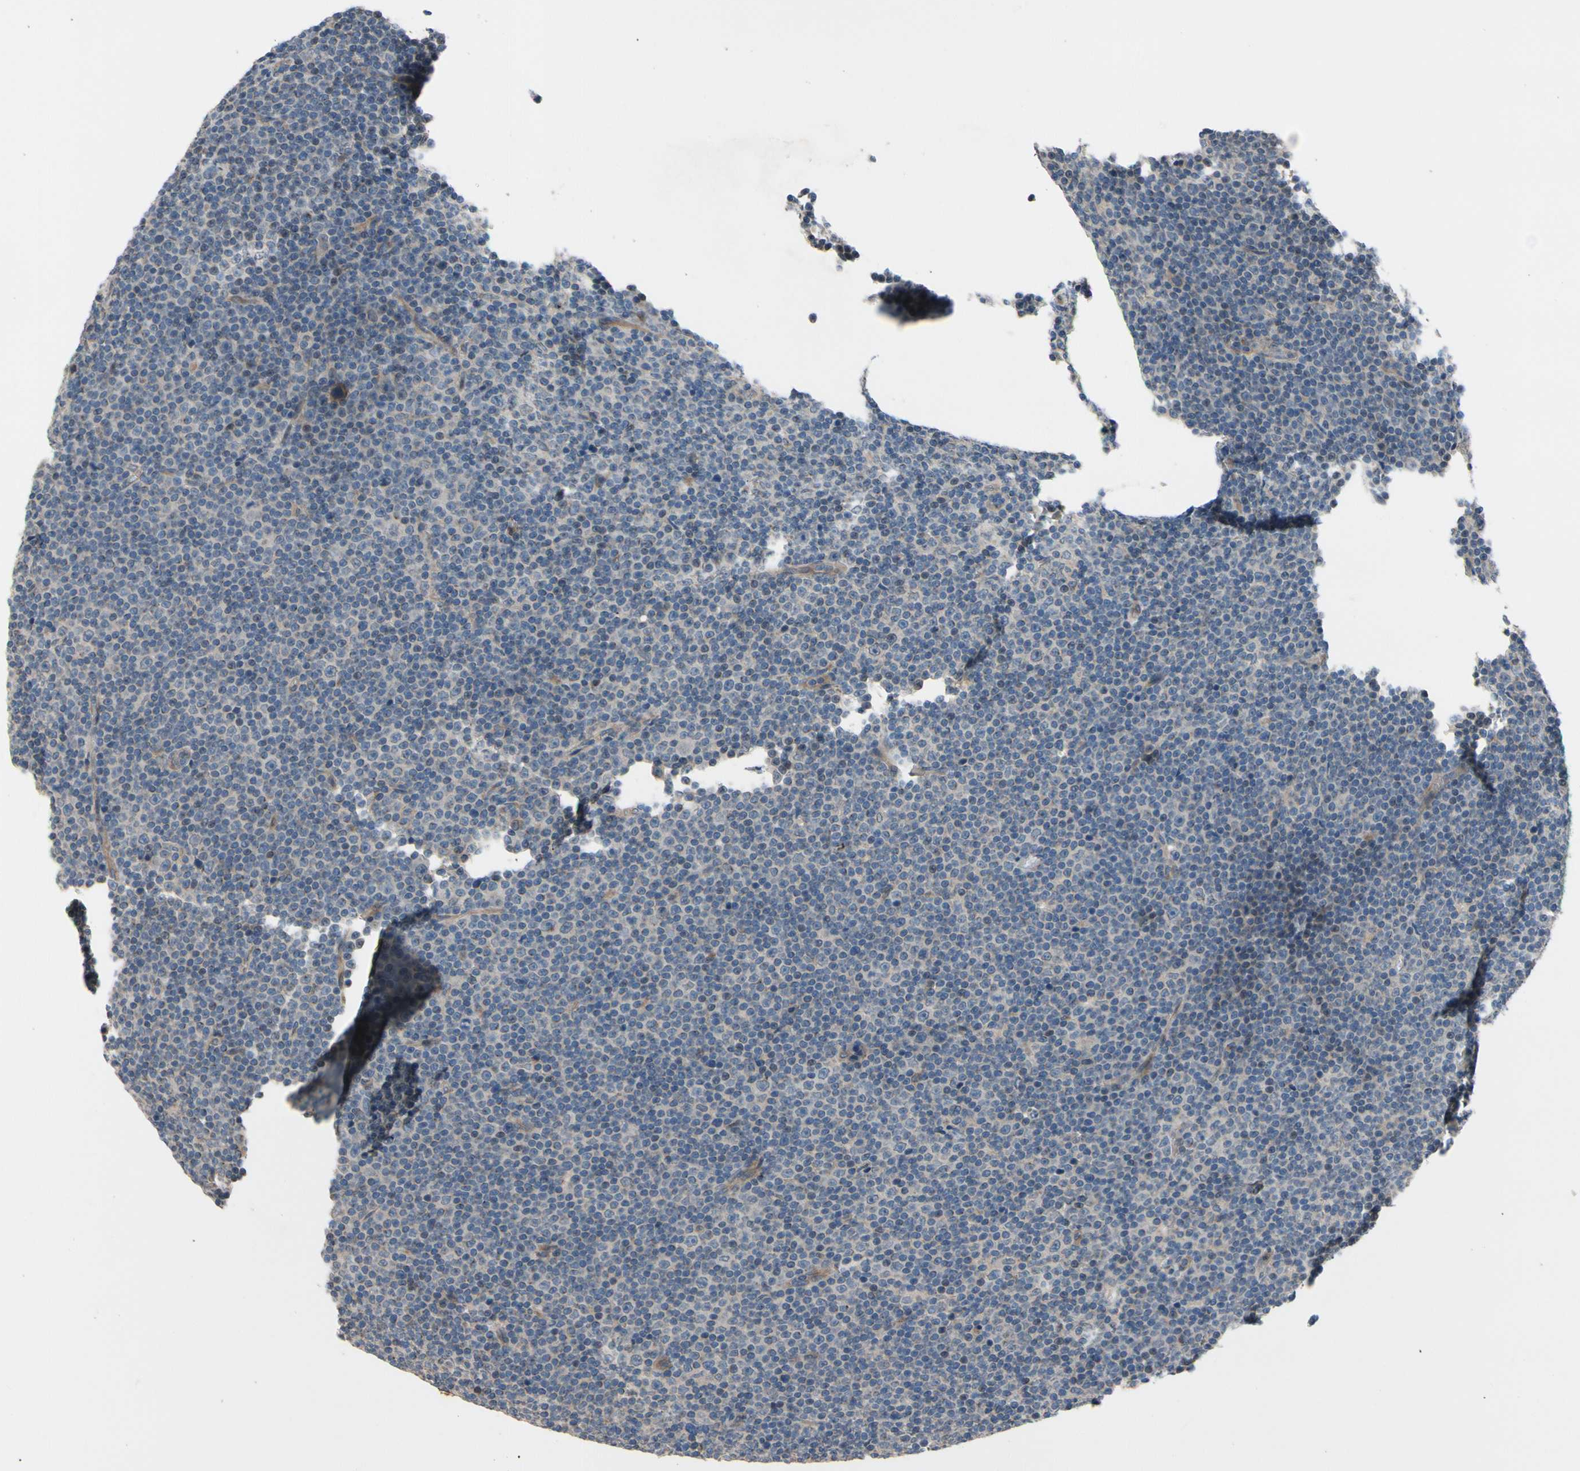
{"staining": {"intensity": "weak", "quantity": "<25%", "location": "cytoplasmic/membranous"}, "tissue": "lymphoma", "cell_type": "Tumor cells", "image_type": "cancer", "snomed": [{"axis": "morphology", "description": "Malignant lymphoma, non-Hodgkin's type, Low grade"}, {"axis": "topography", "description": "Lymph node"}], "caption": "This is an immunohistochemistry micrograph of human malignant lymphoma, non-Hodgkin's type (low-grade). There is no positivity in tumor cells.", "gene": "ICAM5", "patient": {"sex": "female", "age": 67}}